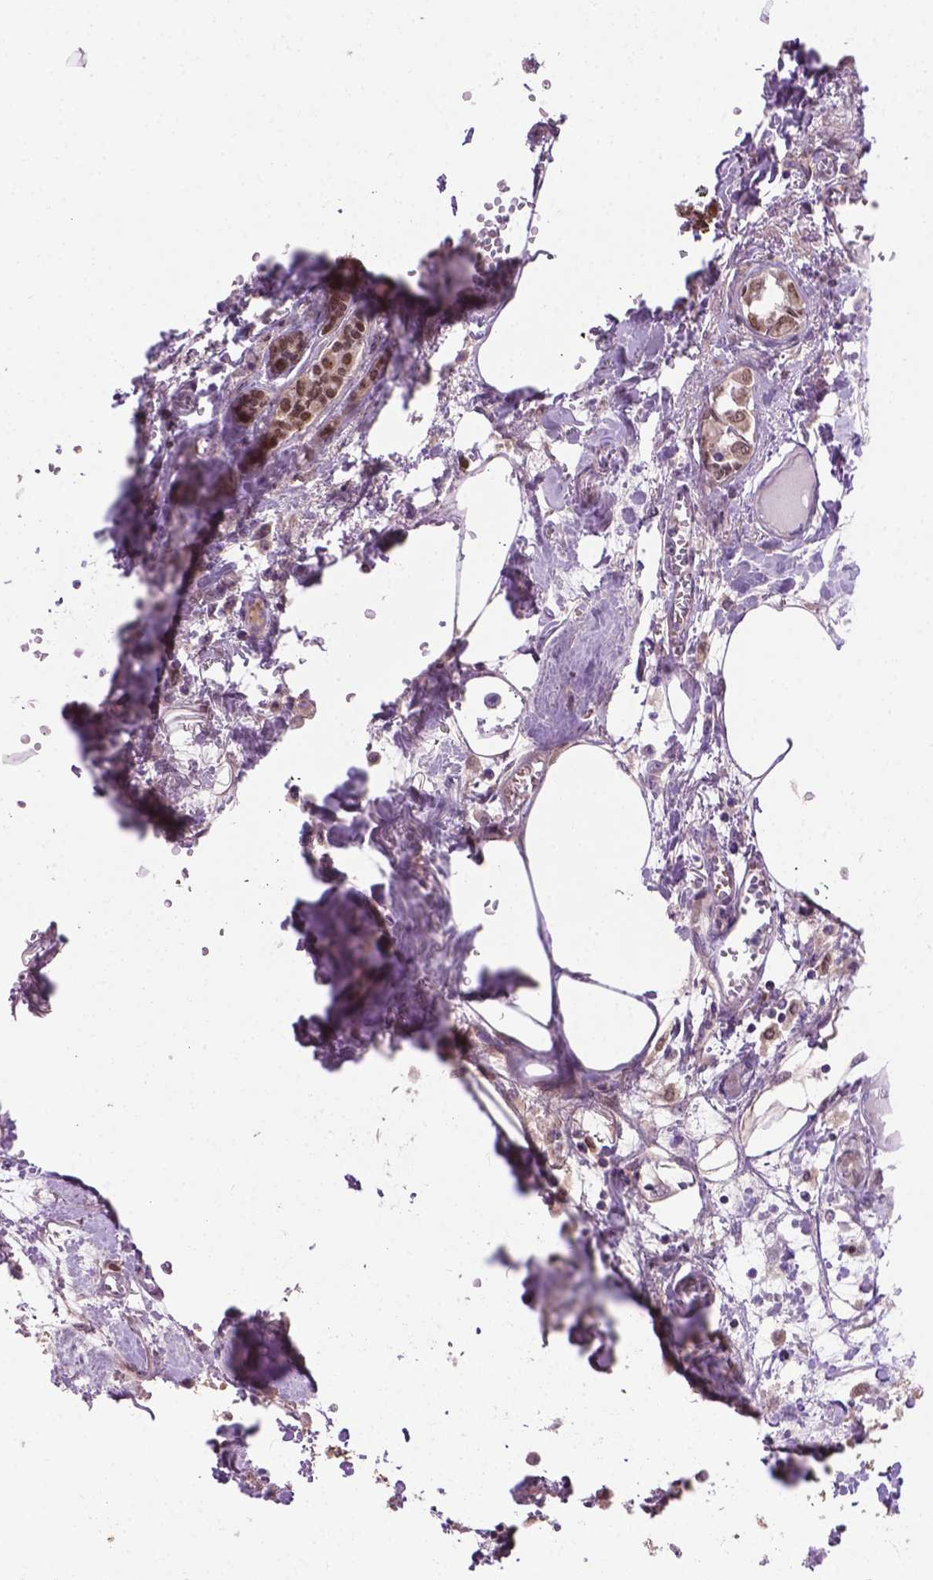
{"staining": {"intensity": "weak", "quantity": ">75%", "location": "nuclear"}, "tissue": "breast cancer", "cell_type": "Tumor cells", "image_type": "cancer", "snomed": [{"axis": "morphology", "description": "Duct carcinoma"}, {"axis": "topography", "description": "Breast"}], "caption": "Breast cancer stained with a protein marker exhibits weak staining in tumor cells.", "gene": "IRF6", "patient": {"sex": "female", "age": 94}}